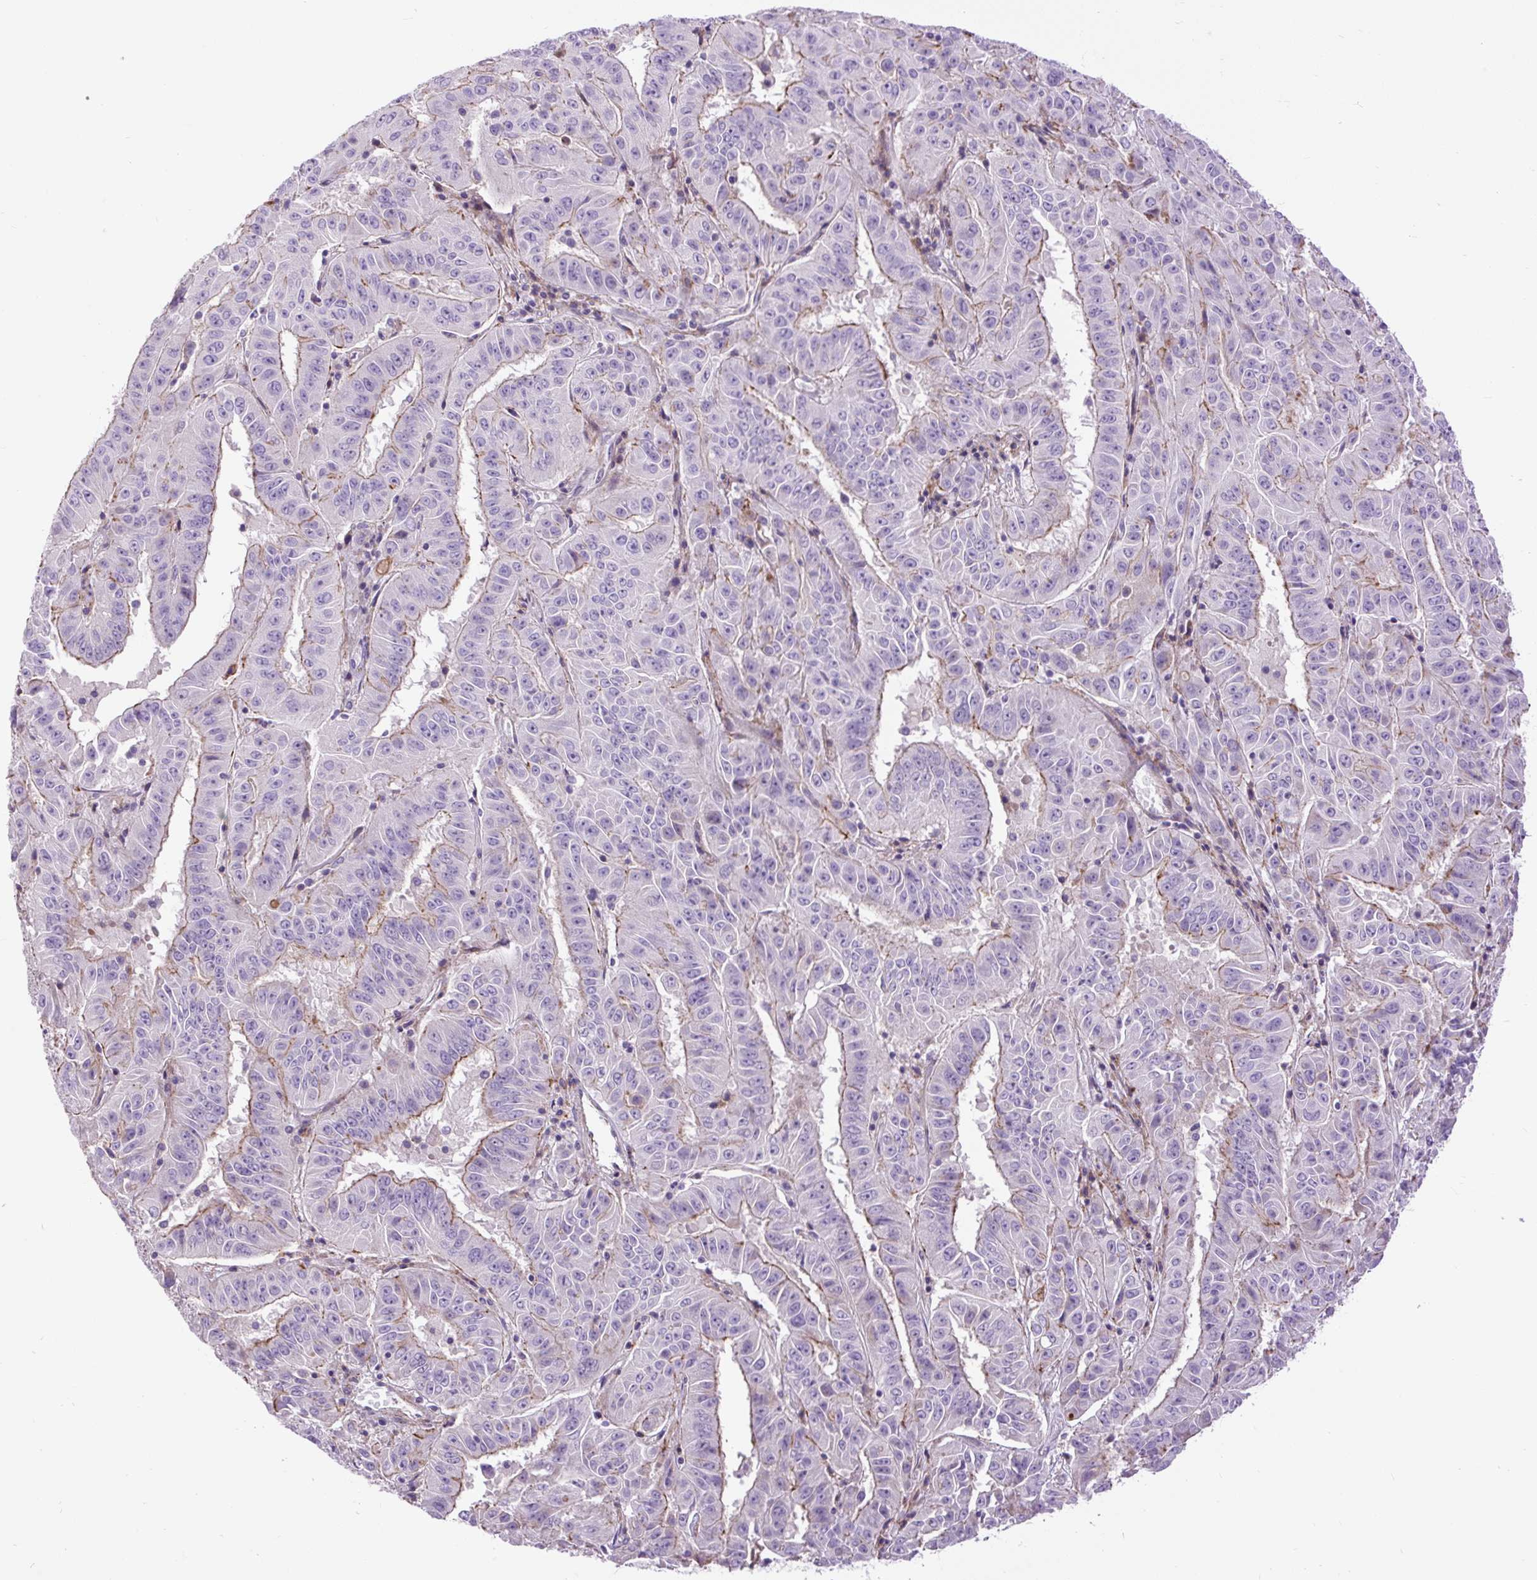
{"staining": {"intensity": "moderate", "quantity": "25%-75%", "location": "cytoplasmic/membranous"}, "tissue": "pancreatic cancer", "cell_type": "Tumor cells", "image_type": "cancer", "snomed": [{"axis": "morphology", "description": "Adenocarcinoma, NOS"}, {"axis": "topography", "description": "Pancreas"}], "caption": "Moderate cytoplasmic/membranous positivity for a protein is identified in about 25%-75% of tumor cells of pancreatic cancer using immunohistochemistry.", "gene": "ZNF197", "patient": {"sex": "male", "age": 63}}